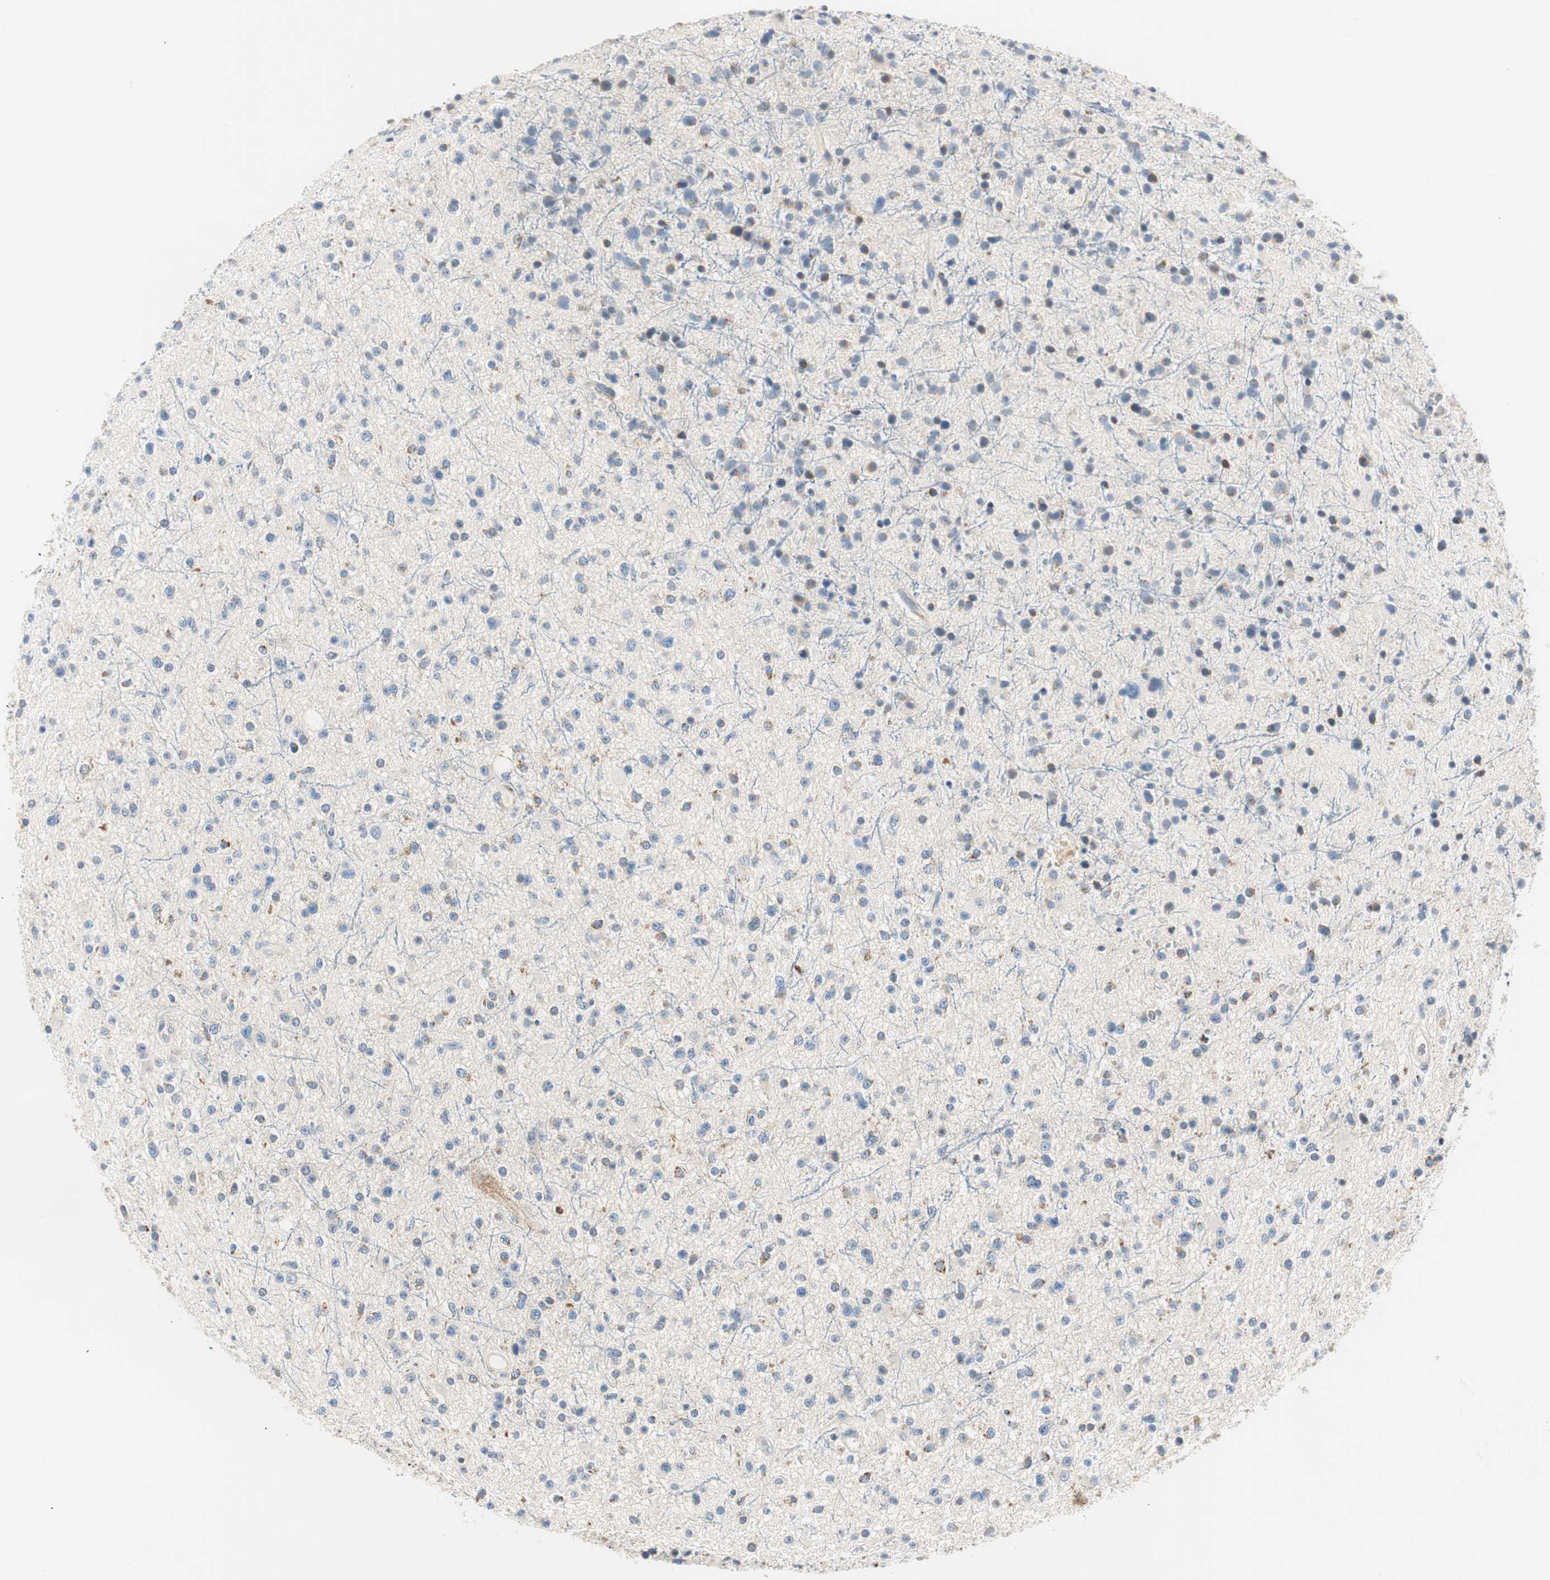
{"staining": {"intensity": "moderate", "quantity": "<25%", "location": "cytoplasmic/membranous"}, "tissue": "glioma", "cell_type": "Tumor cells", "image_type": "cancer", "snomed": [{"axis": "morphology", "description": "Glioma, malignant, High grade"}, {"axis": "topography", "description": "Brain"}], "caption": "An image showing moderate cytoplasmic/membranous positivity in approximately <25% of tumor cells in high-grade glioma (malignant), as visualized by brown immunohistochemical staining.", "gene": "RORB", "patient": {"sex": "male", "age": 33}}